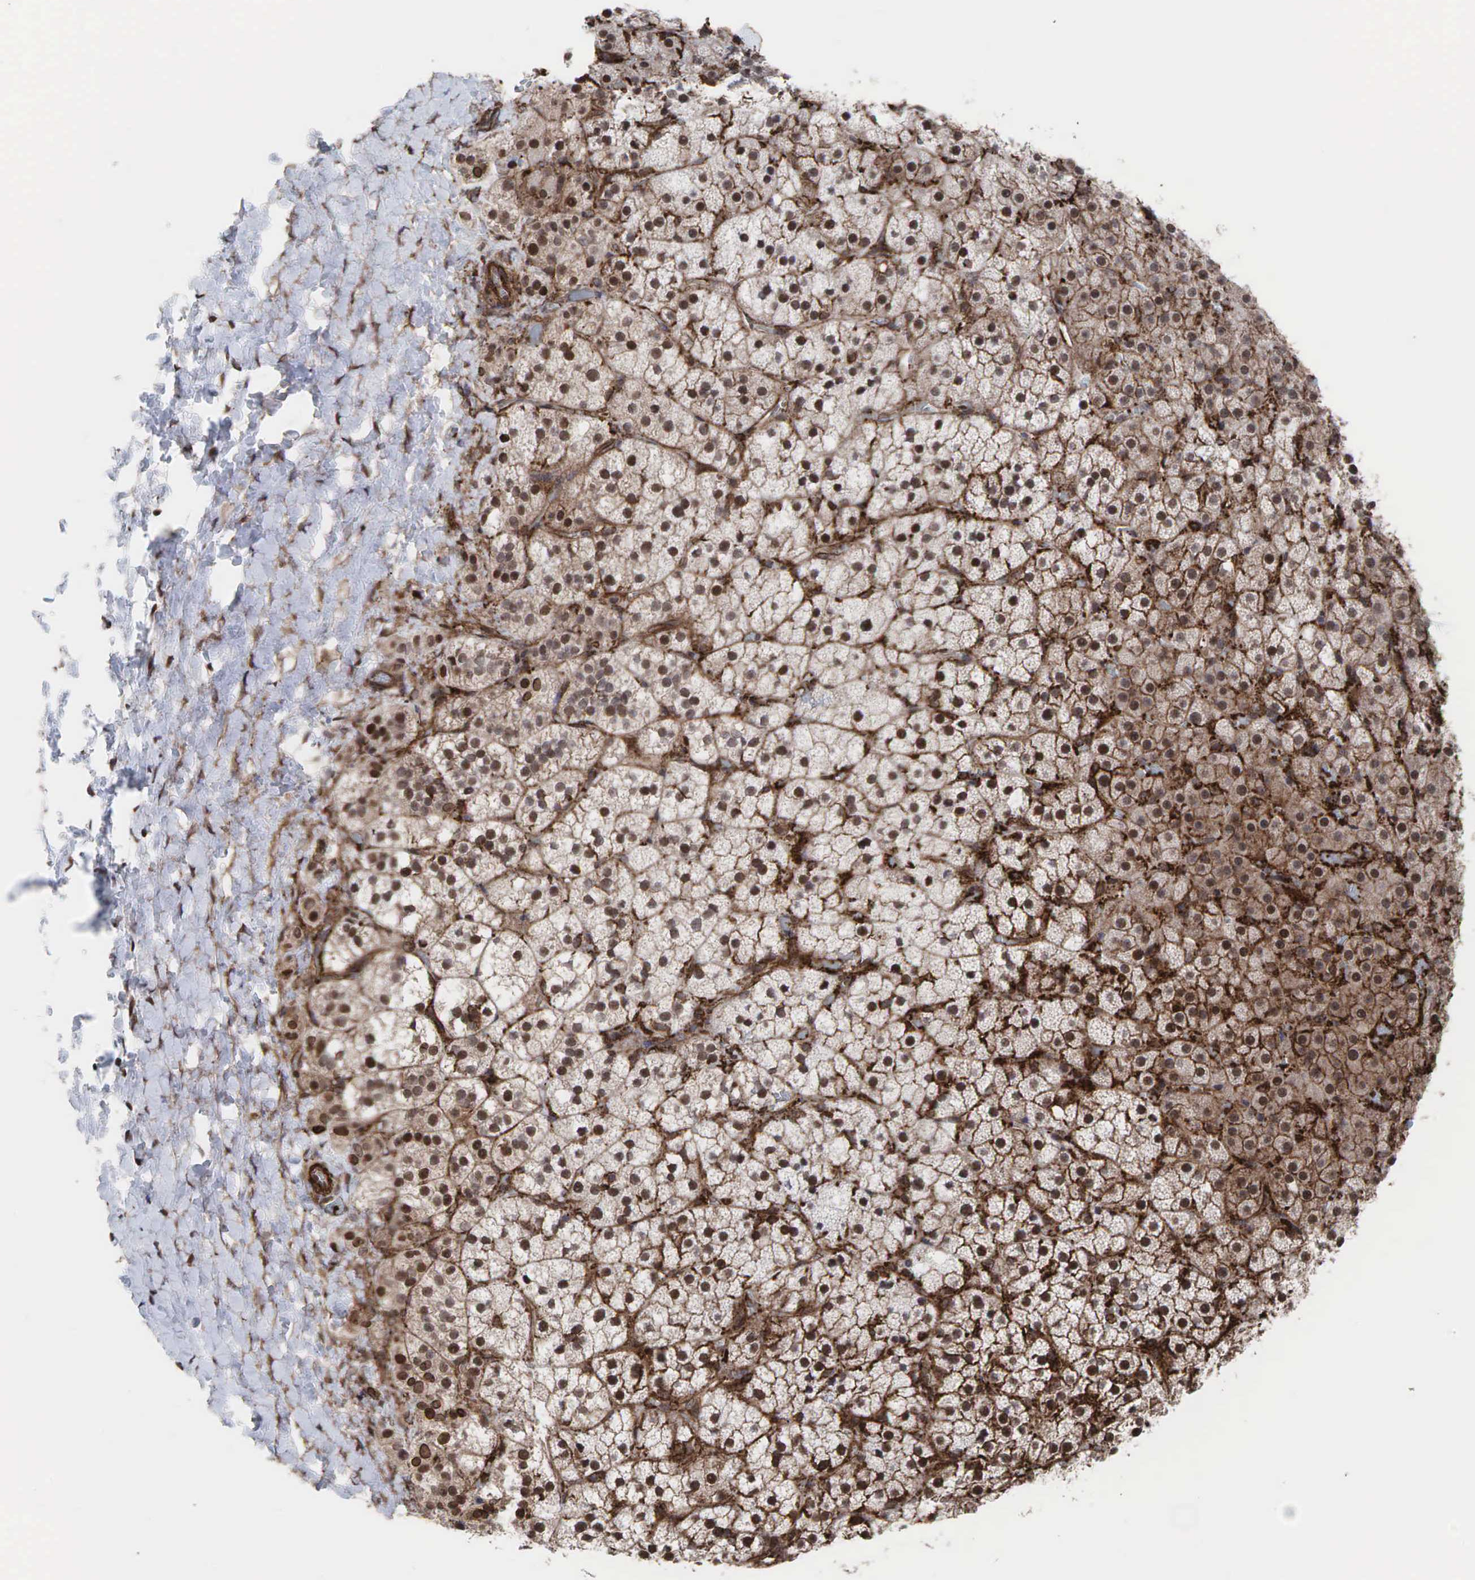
{"staining": {"intensity": "moderate", "quantity": "25%-75%", "location": "cytoplasmic/membranous,nuclear"}, "tissue": "adrenal gland", "cell_type": "Glandular cells", "image_type": "normal", "snomed": [{"axis": "morphology", "description": "Normal tissue, NOS"}, {"axis": "topography", "description": "Adrenal gland"}], "caption": "Immunohistochemical staining of unremarkable human adrenal gland displays moderate cytoplasmic/membranous,nuclear protein staining in about 25%-75% of glandular cells.", "gene": "GPRASP1", "patient": {"sex": "male", "age": 53}}